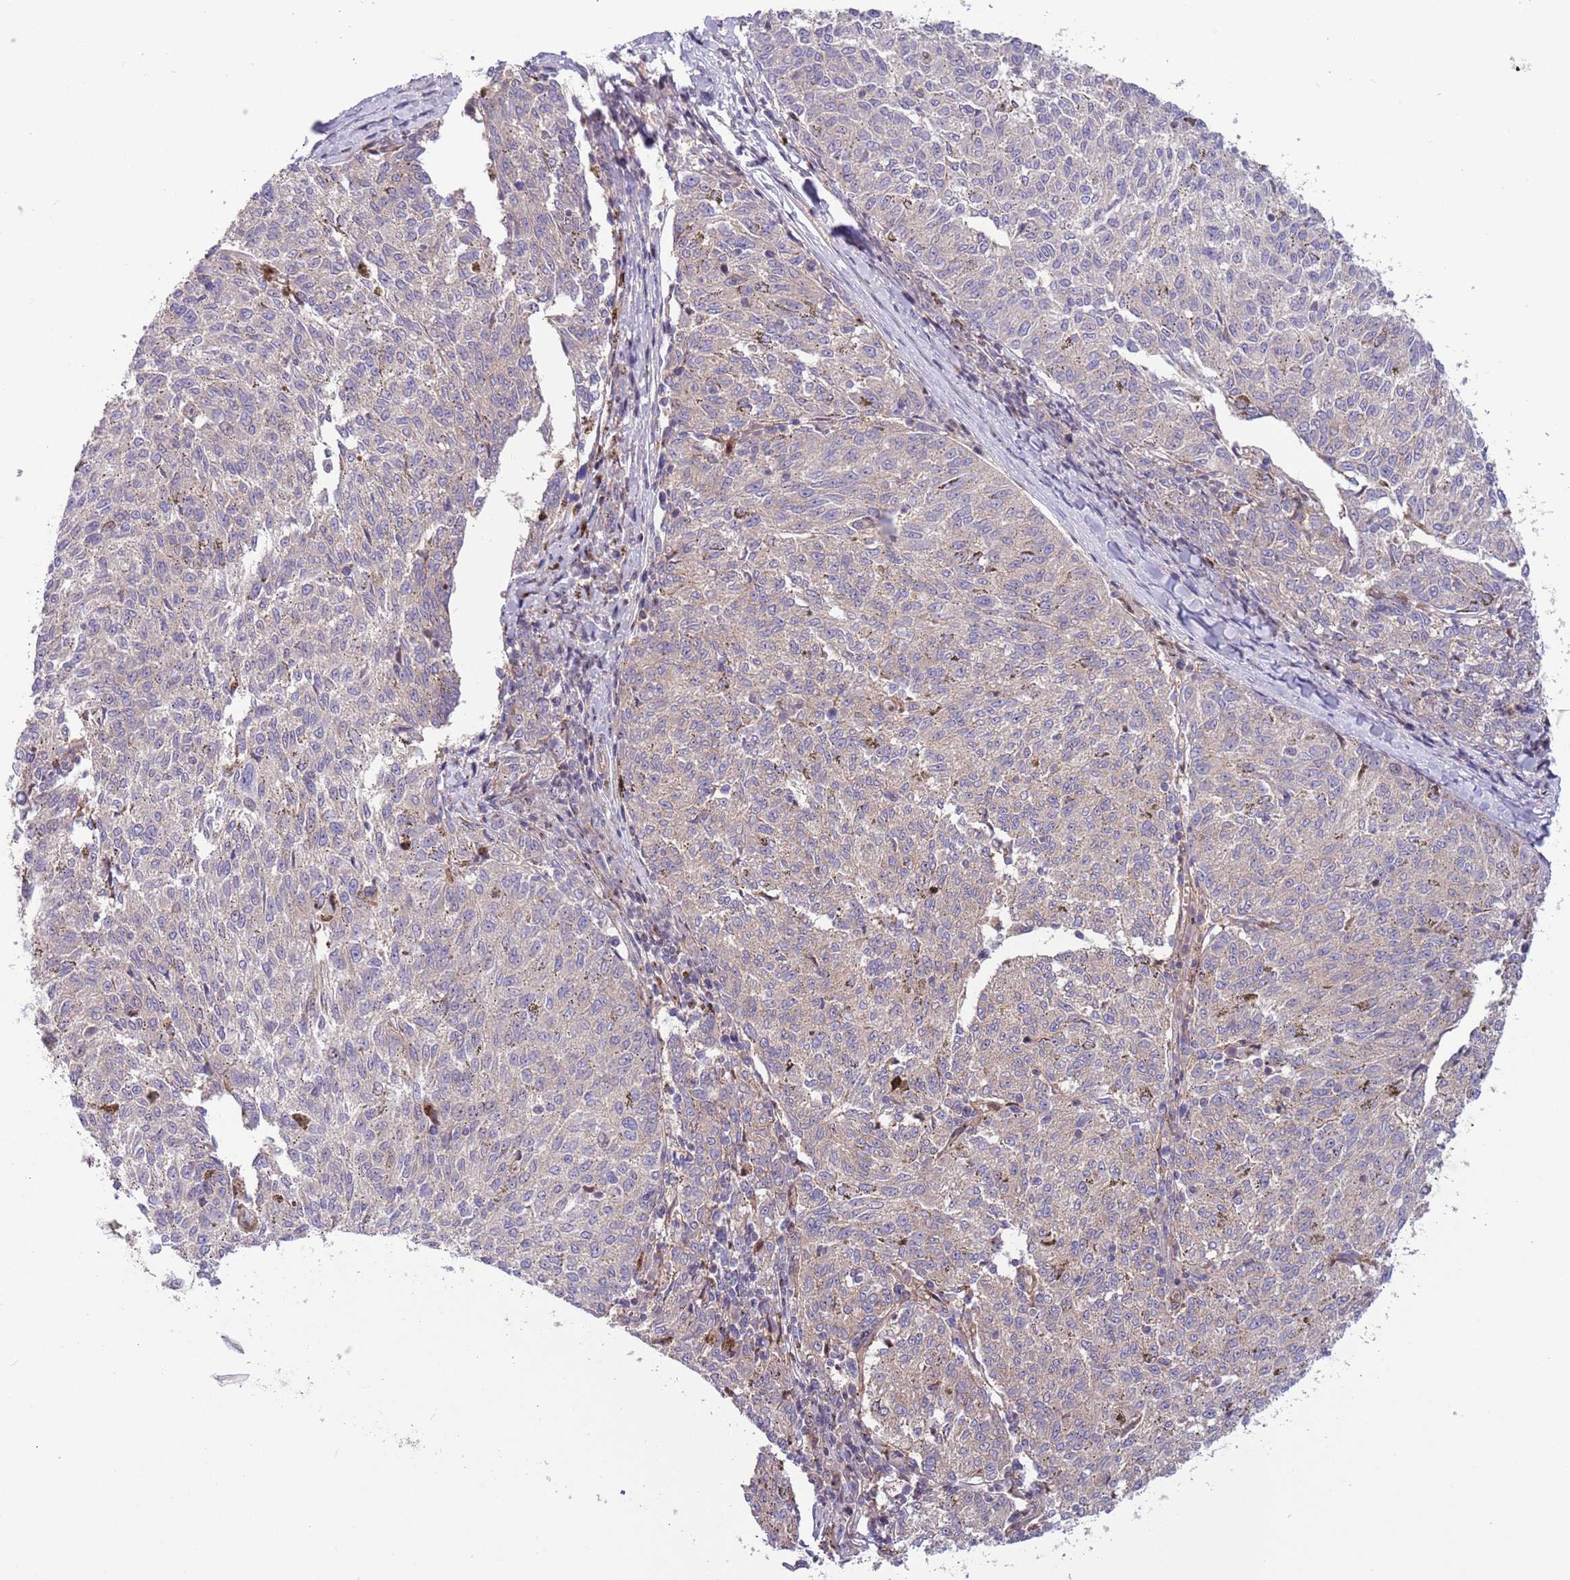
{"staining": {"intensity": "weak", "quantity": "<25%", "location": "cytoplasmic/membranous"}, "tissue": "melanoma", "cell_type": "Tumor cells", "image_type": "cancer", "snomed": [{"axis": "morphology", "description": "Malignant melanoma, NOS"}, {"axis": "topography", "description": "Skin"}], "caption": "Tumor cells are negative for brown protein staining in melanoma. (DAB (3,3'-diaminobenzidine) immunohistochemistry (IHC), high magnification).", "gene": "ITGB6", "patient": {"sex": "female", "age": 72}}